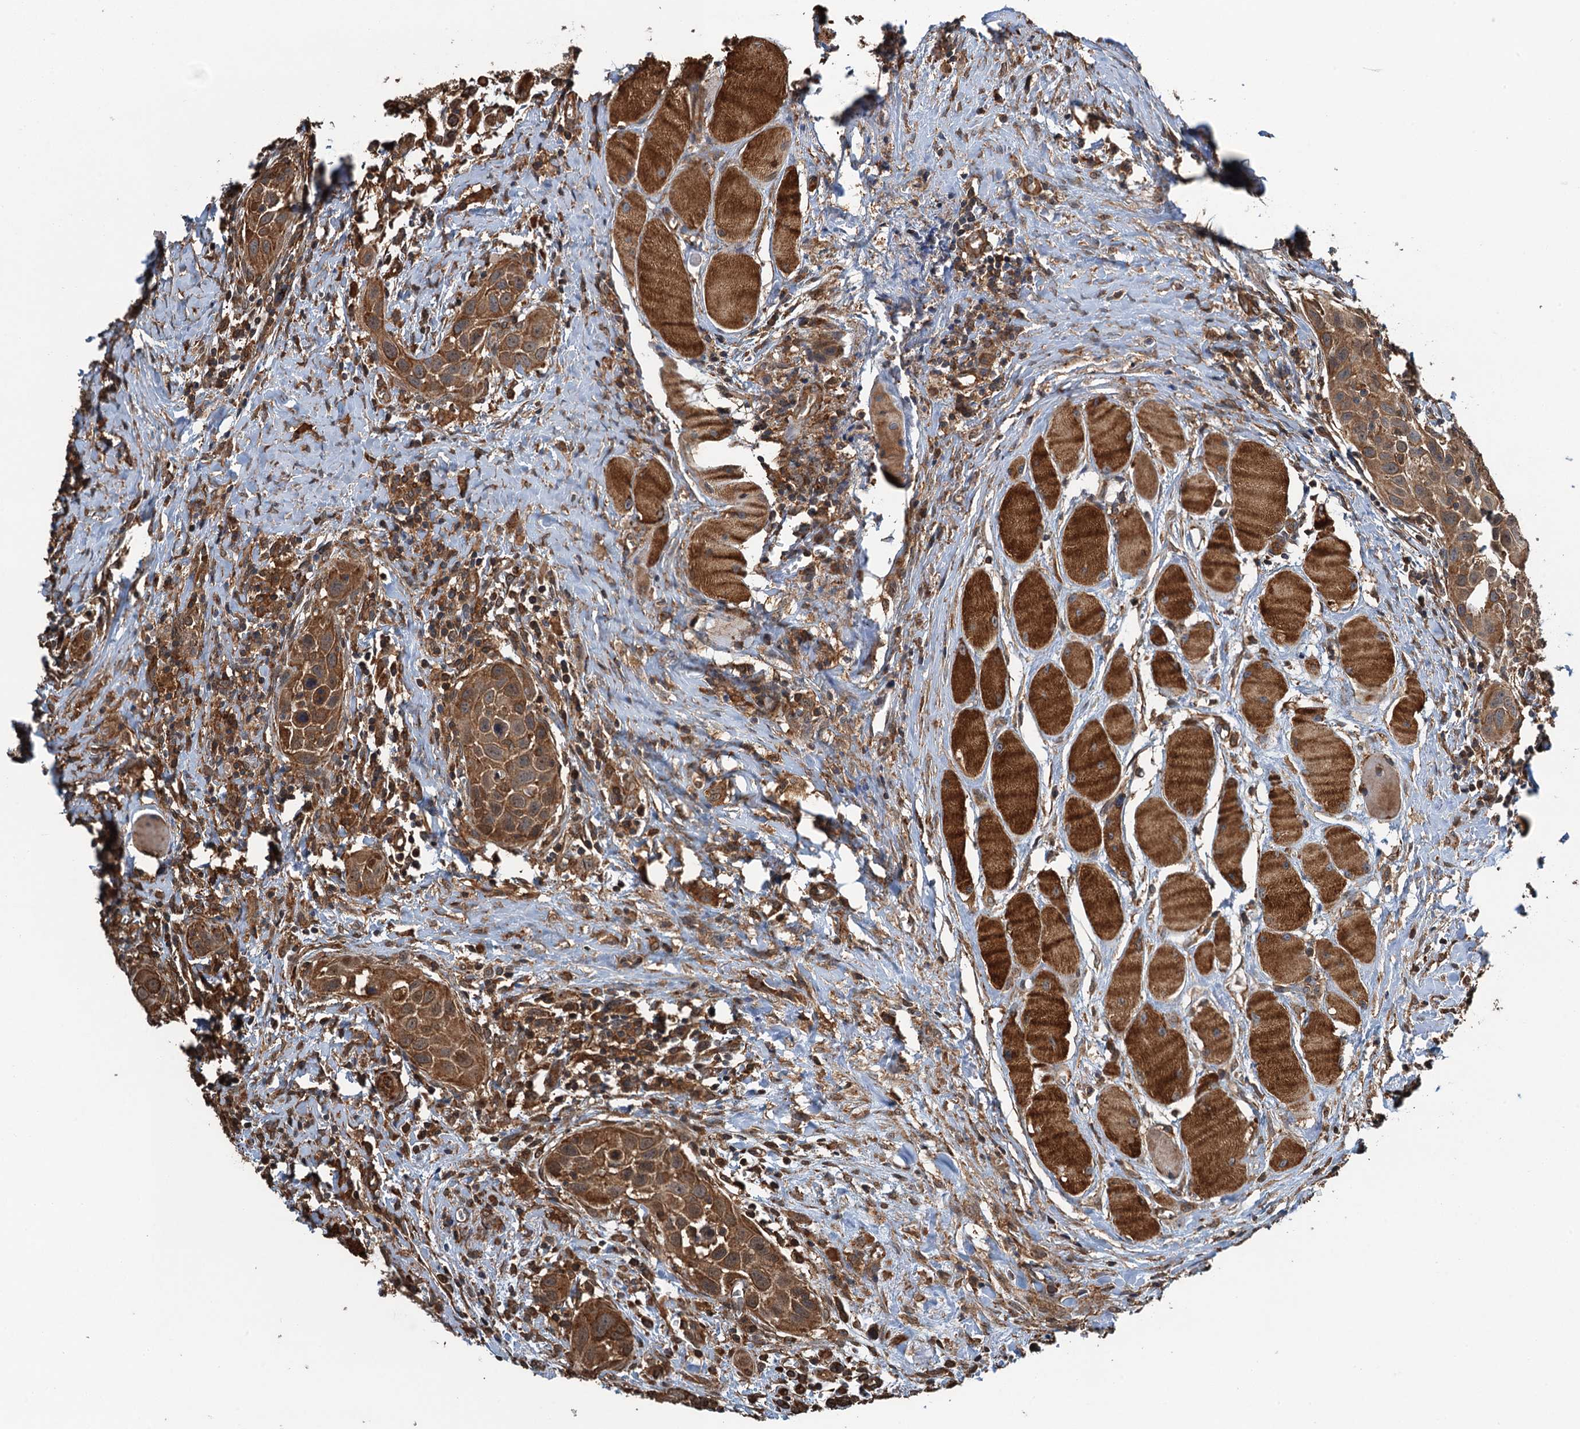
{"staining": {"intensity": "strong", "quantity": ">75%", "location": "cytoplasmic/membranous"}, "tissue": "head and neck cancer", "cell_type": "Tumor cells", "image_type": "cancer", "snomed": [{"axis": "morphology", "description": "Squamous cell carcinoma, NOS"}, {"axis": "topography", "description": "Oral tissue"}, {"axis": "topography", "description": "Head-Neck"}], "caption": "Protein staining of head and neck cancer (squamous cell carcinoma) tissue reveals strong cytoplasmic/membranous positivity in about >75% of tumor cells.", "gene": "WHAMM", "patient": {"sex": "female", "age": 50}}